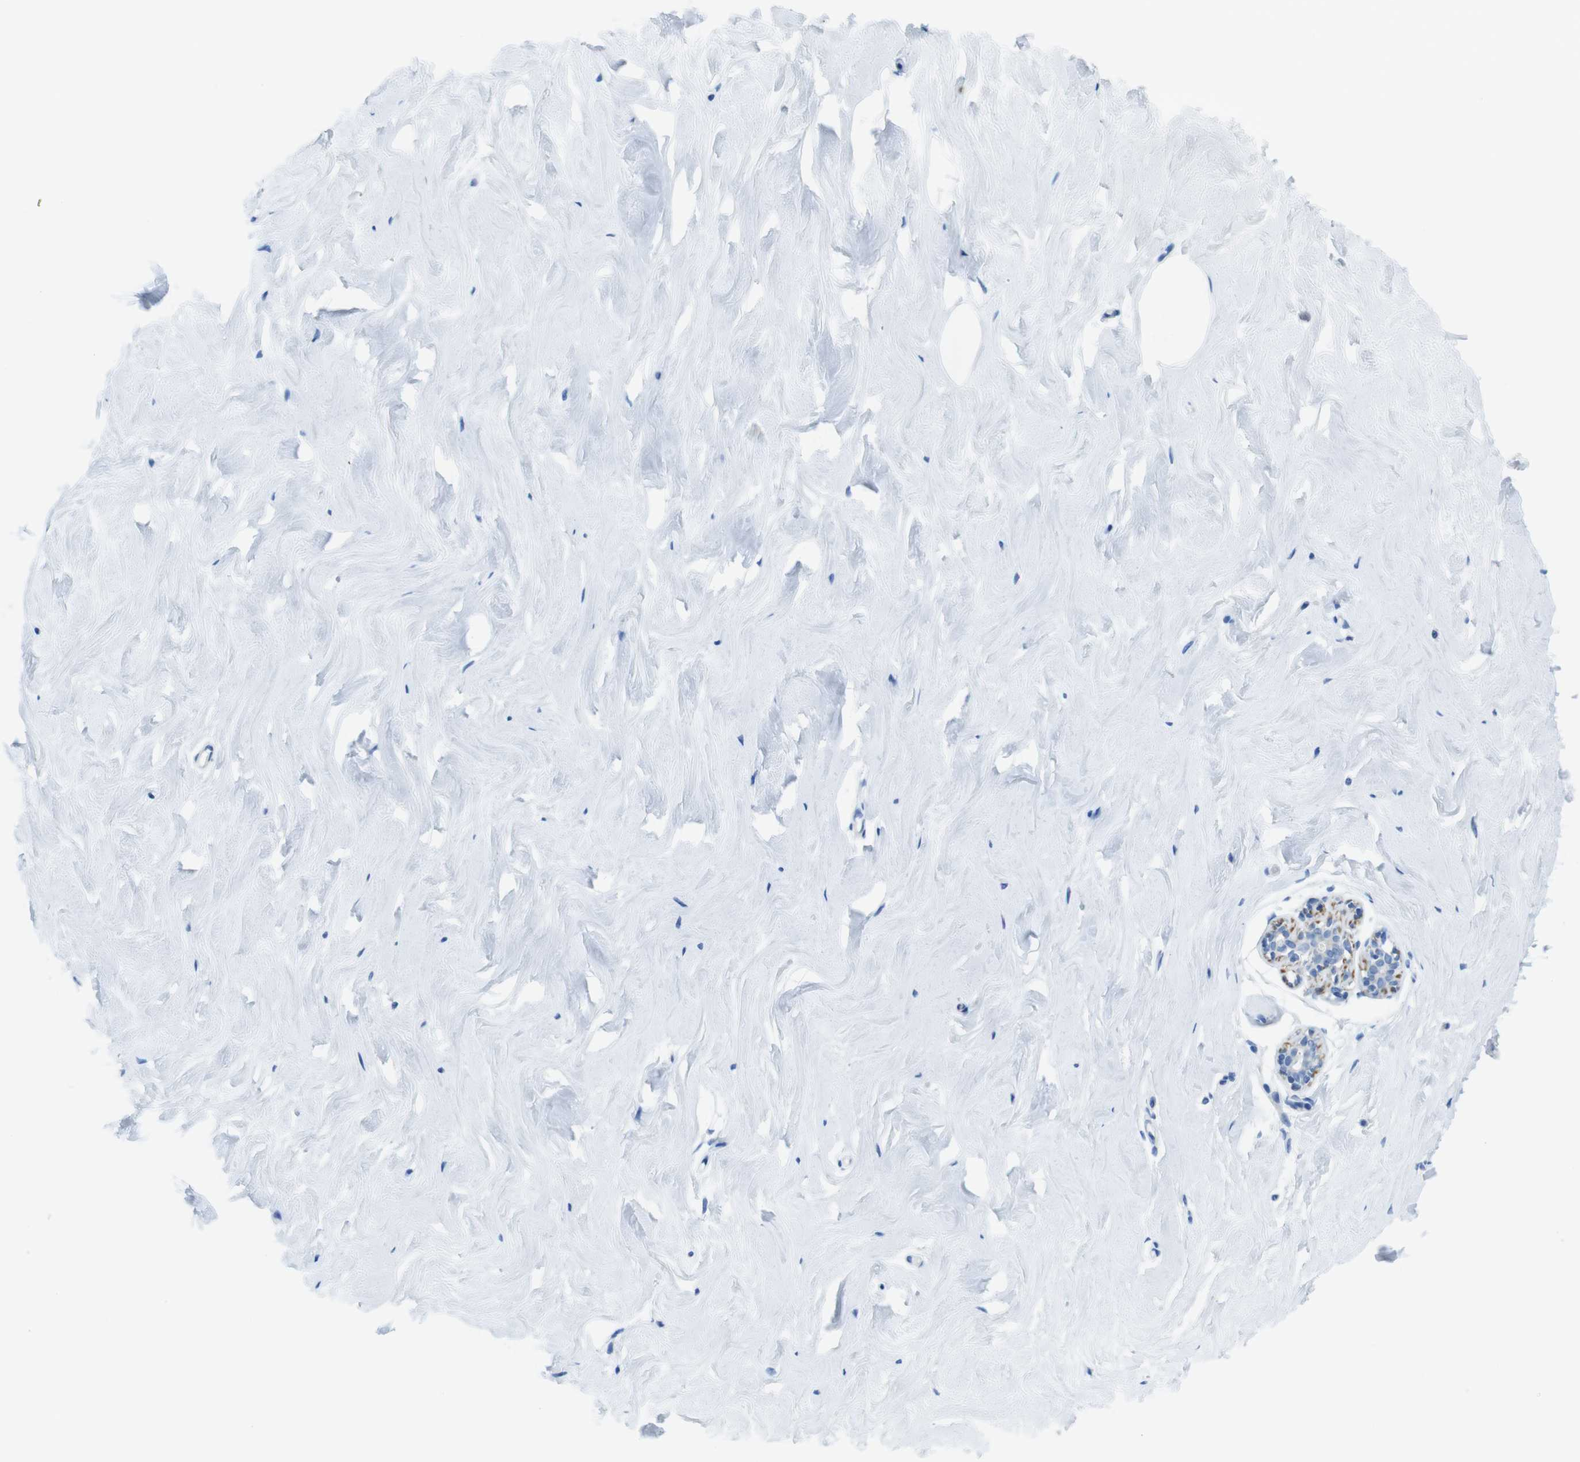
{"staining": {"intensity": "negative", "quantity": "none", "location": "none"}, "tissue": "breast", "cell_type": "Adipocytes", "image_type": "normal", "snomed": [{"axis": "morphology", "description": "Normal tissue, NOS"}, {"axis": "topography", "description": "Breast"}], "caption": "Immunohistochemistry histopathology image of benign breast: human breast stained with DAB (3,3'-diaminobenzidine) reveals no significant protein positivity in adipocytes.", "gene": "ASIC5", "patient": {"sex": "female", "age": 75}}